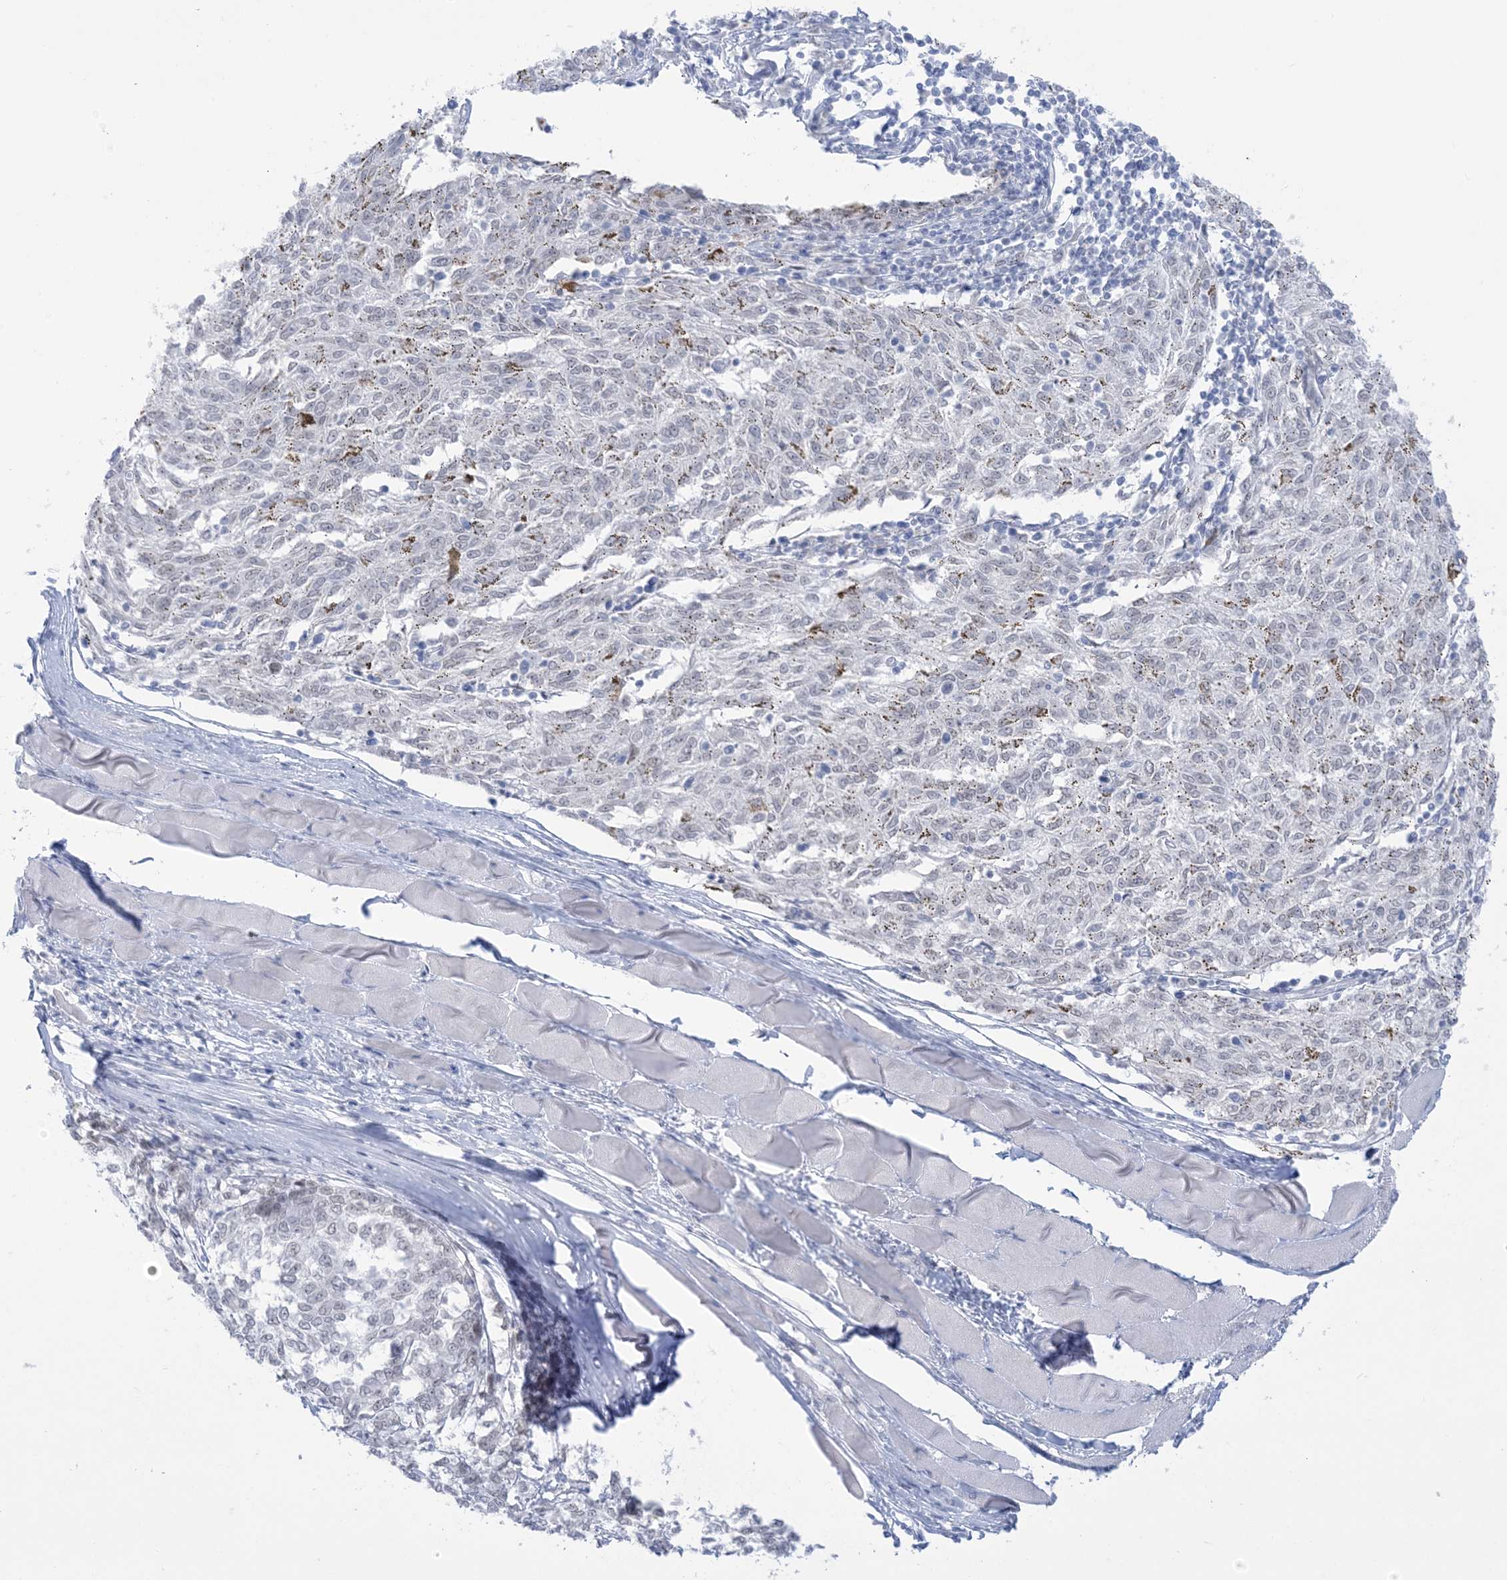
{"staining": {"intensity": "negative", "quantity": "none", "location": "none"}, "tissue": "melanoma", "cell_type": "Tumor cells", "image_type": "cancer", "snomed": [{"axis": "morphology", "description": "Malignant melanoma, NOS"}, {"axis": "topography", "description": "Skin"}], "caption": "DAB (3,3'-diaminobenzidine) immunohistochemical staining of human malignant melanoma demonstrates no significant staining in tumor cells. (DAB (3,3'-diaminobenzidine) IHC visualized using brightfield microscopy, high magnification).", "gene": "HOMEZ", "patient": {"sex": "female", "age": 72}}